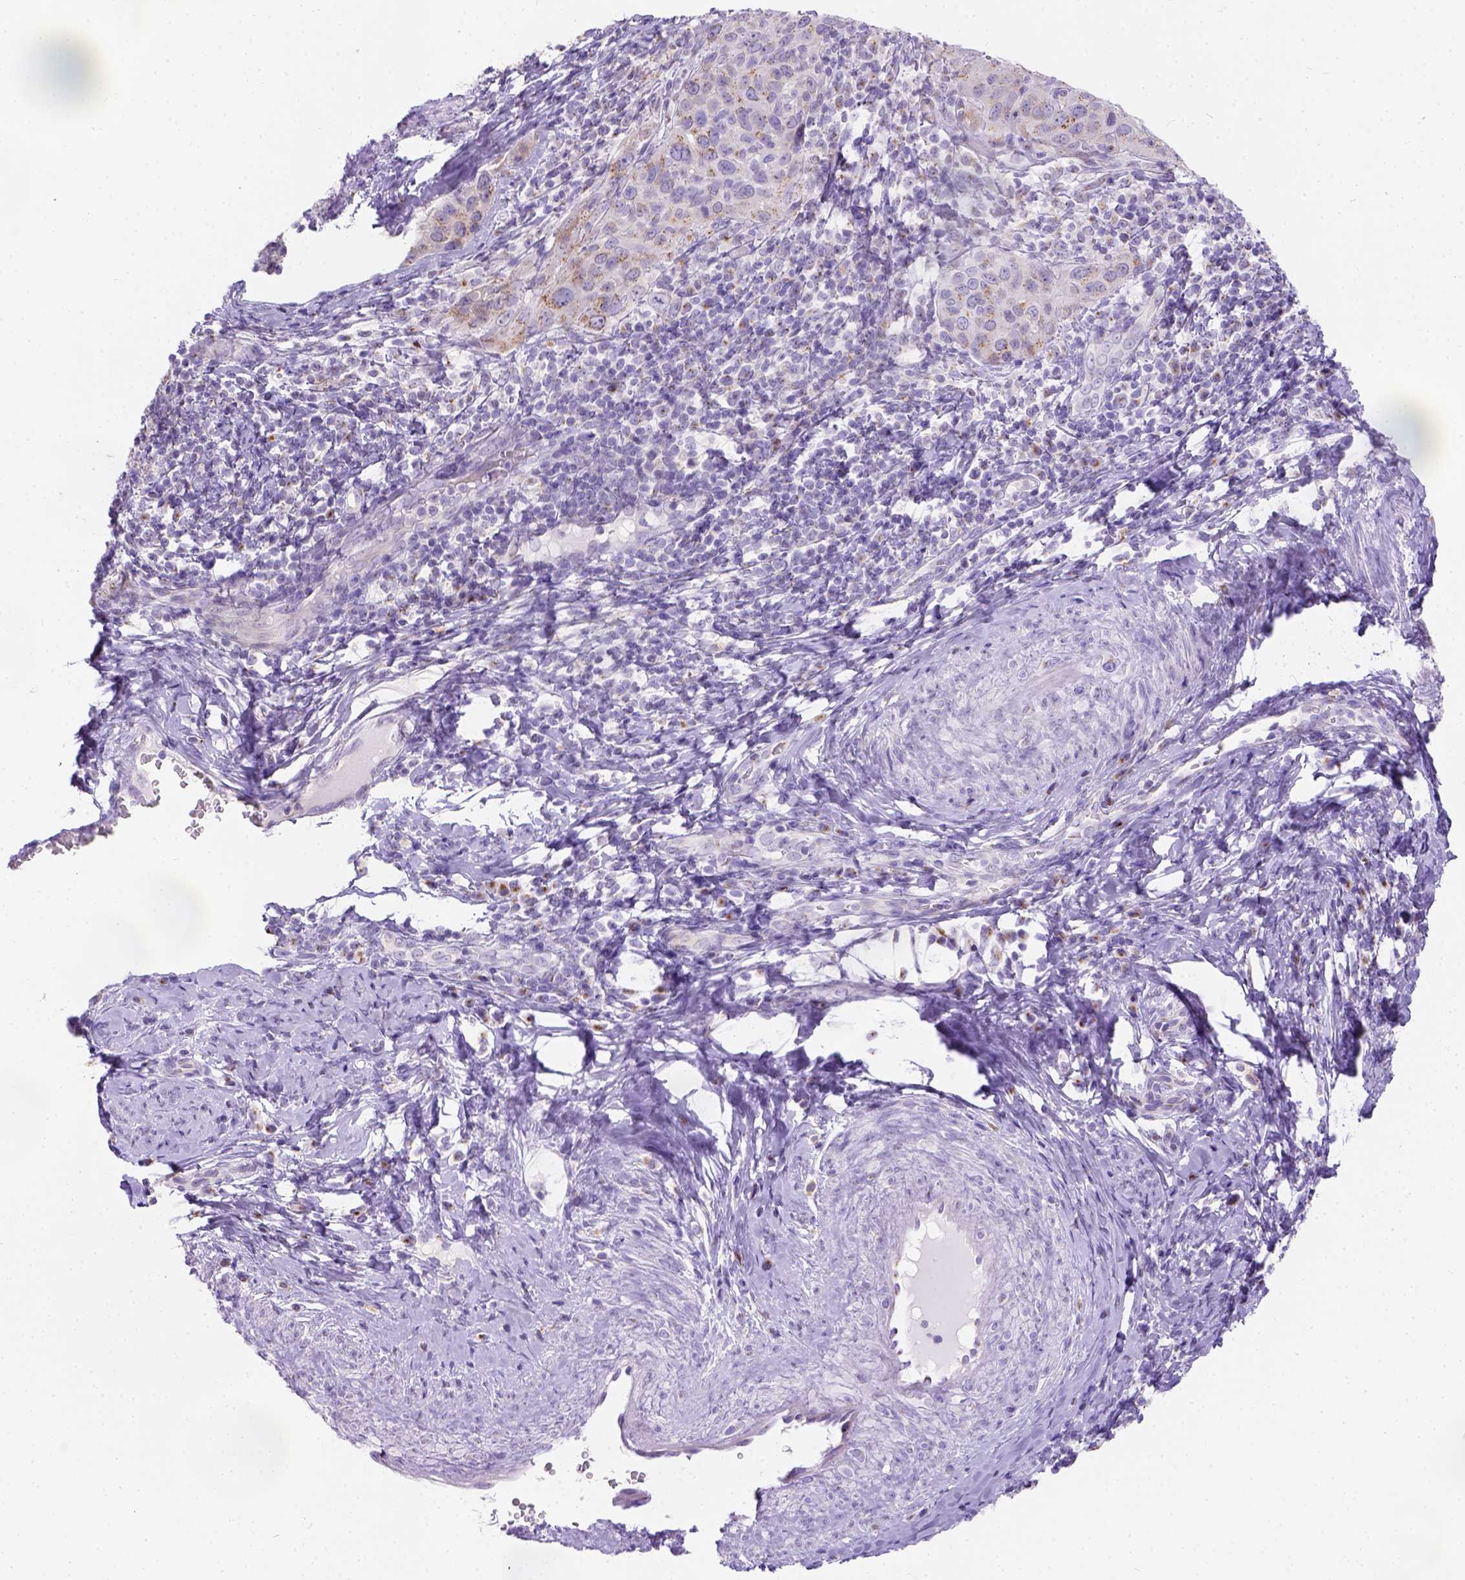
{"staining": {"intensity": "moderate", "quantity": ">75%", "location": "cytoplasmic/membranous"}, "tissue": "cervical cancer", "cell_type": "Tumor cells", "image_type": "cancer", "snomed": [{"axis": "morphology", "description": "Normal tissue, NOS"}, {"axis": "morphology", "description": "Squamous cell carcinoma, NOS"}, {"axis": "topography", "description": "Cervix"}], "caption": "Approximately >75% of tumor cells in human squamous cell carcinoma (cervical) reveal moderate cytoplasmic/membranous protein positivity as visualized by brown immunohistochemical staining.", "gene": "PHF7", "patient": {"sex": "female", "age": 51}}